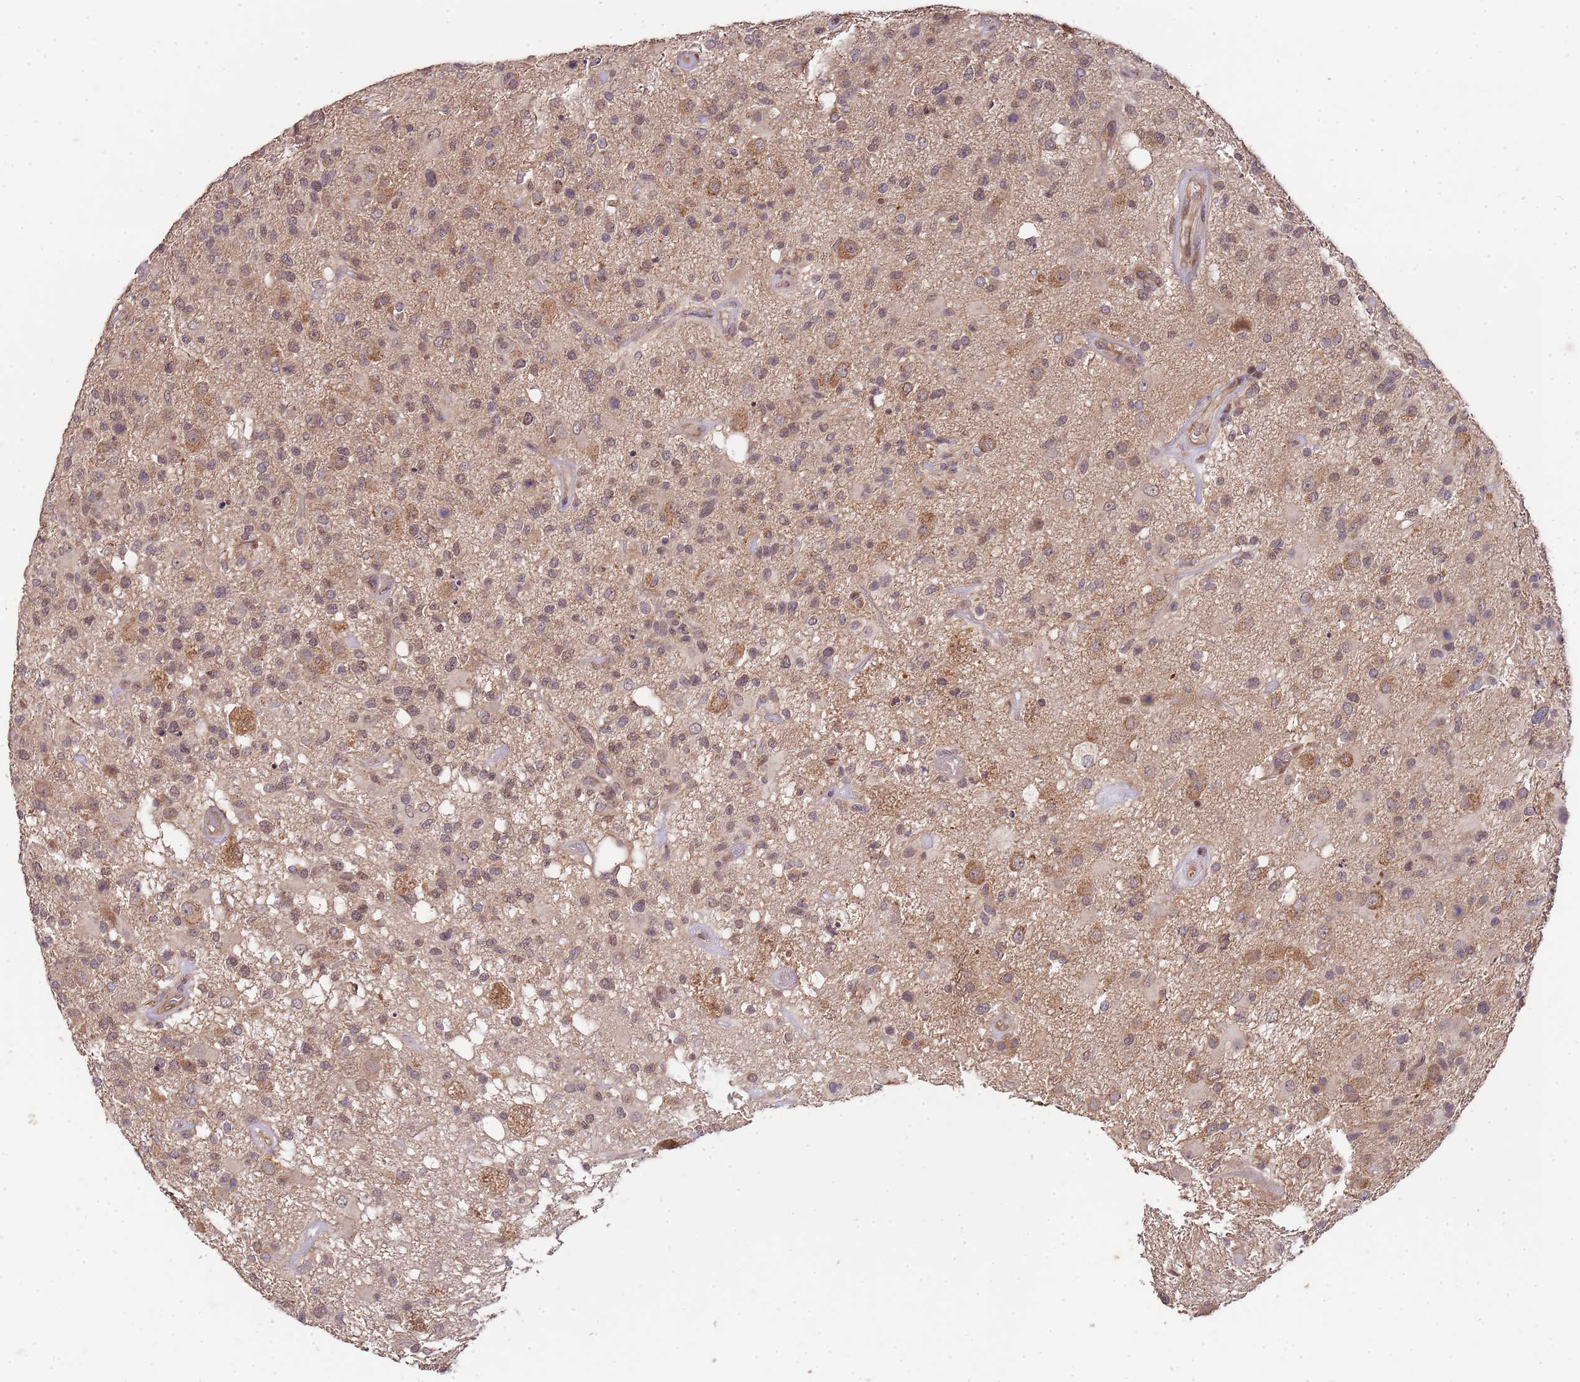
{"staining": {"intensity": "weak", "quantity": "<25%", "location": "nuclear"}, "tissue": "glioma", "cell_type": "Tumor cells", "image_type": "cancer", "snomed": [{"axis": "morphology", "description": "Glioma, malignant, High grade"}, {"axis": "morphology", "description": "Glioblastoma, NOS"}, {"axis": "topography", "description": "Brain"}], "caption": "Human glioblastoma stained for a protein using IHC shows no staining in tumor cells.", "gene": "LIN37", "patient": {"sex": "male", "age": 60}}